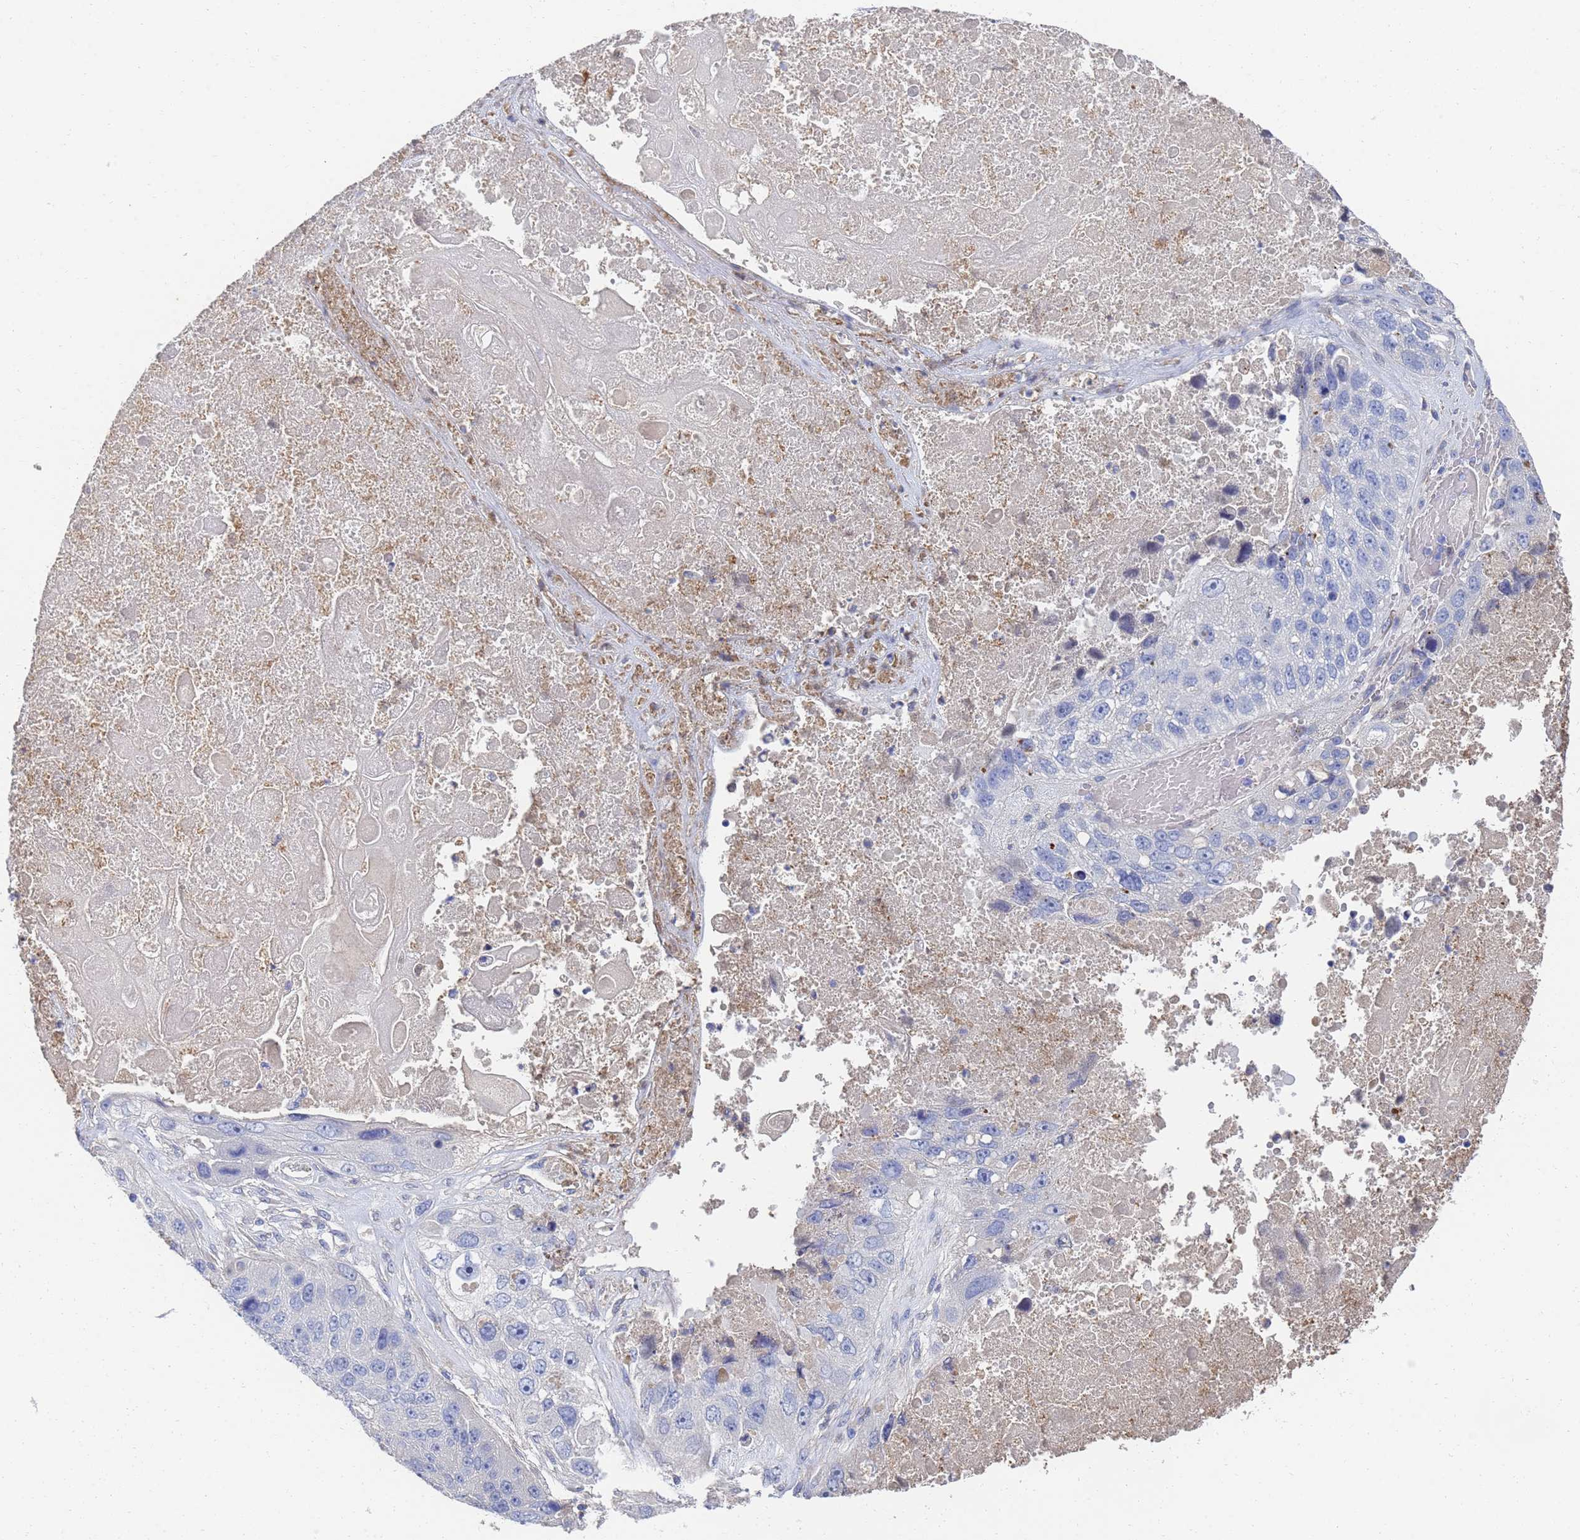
{"staining": {"intensity": "negative", "quantity": "none", "location": "none"}, "tissue": "lung cancer", "cell_type": "Tumor cells", "image_type": "cancer", "snomed": [{"axis": "morphology", "description": "Squamous cell carcinoma, NOS"}, {"axis": "topography", "description": "Lung"}], "caption": "Lung squamous cell carcinoma was stained to show a protein in brown. There is no significant staining in tumor cells.", "gene": "LBX2", "patient": {"sex": "male", "age": 61}}